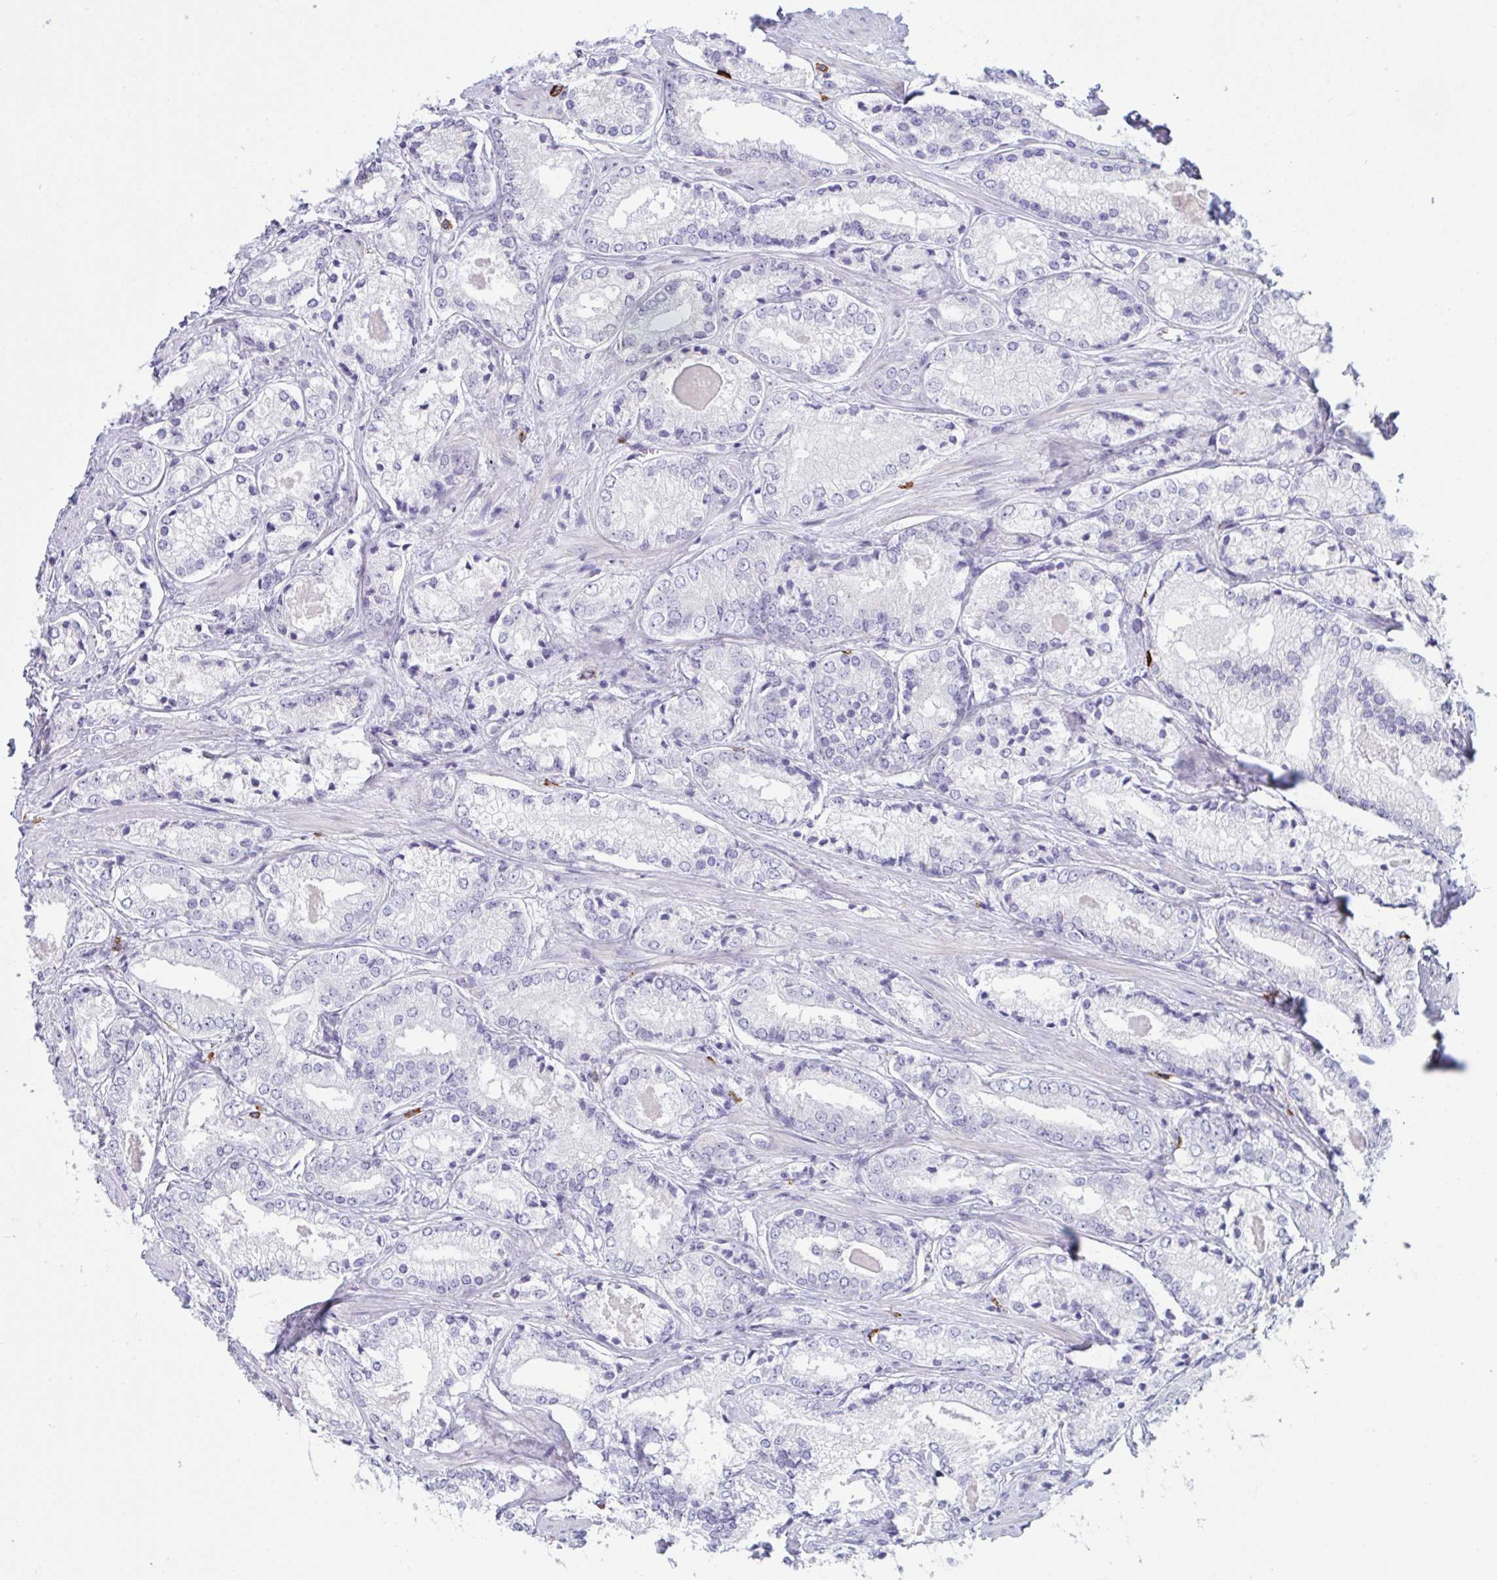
{"staining": {"intensity": "negative", "quantity": "none", "location": "none"}, "tissue": "prostate cancer", "cell_type": "Tumor cells", "image_type": "cancer", "snomed": [{"axis": "morphology", "description": "Adenocarcinoma, NOS"}, {"axis": "morphology", "description": "Adenocarcinoma, Low grade"}, {"axis": "topography", "description": "Prostate"}], "caption": "Tumor cells are negative for protein expression in human prostate adenocarcinoma.", "gene": "ZNF684", "patient": {"sex": "male", "age": 68}}